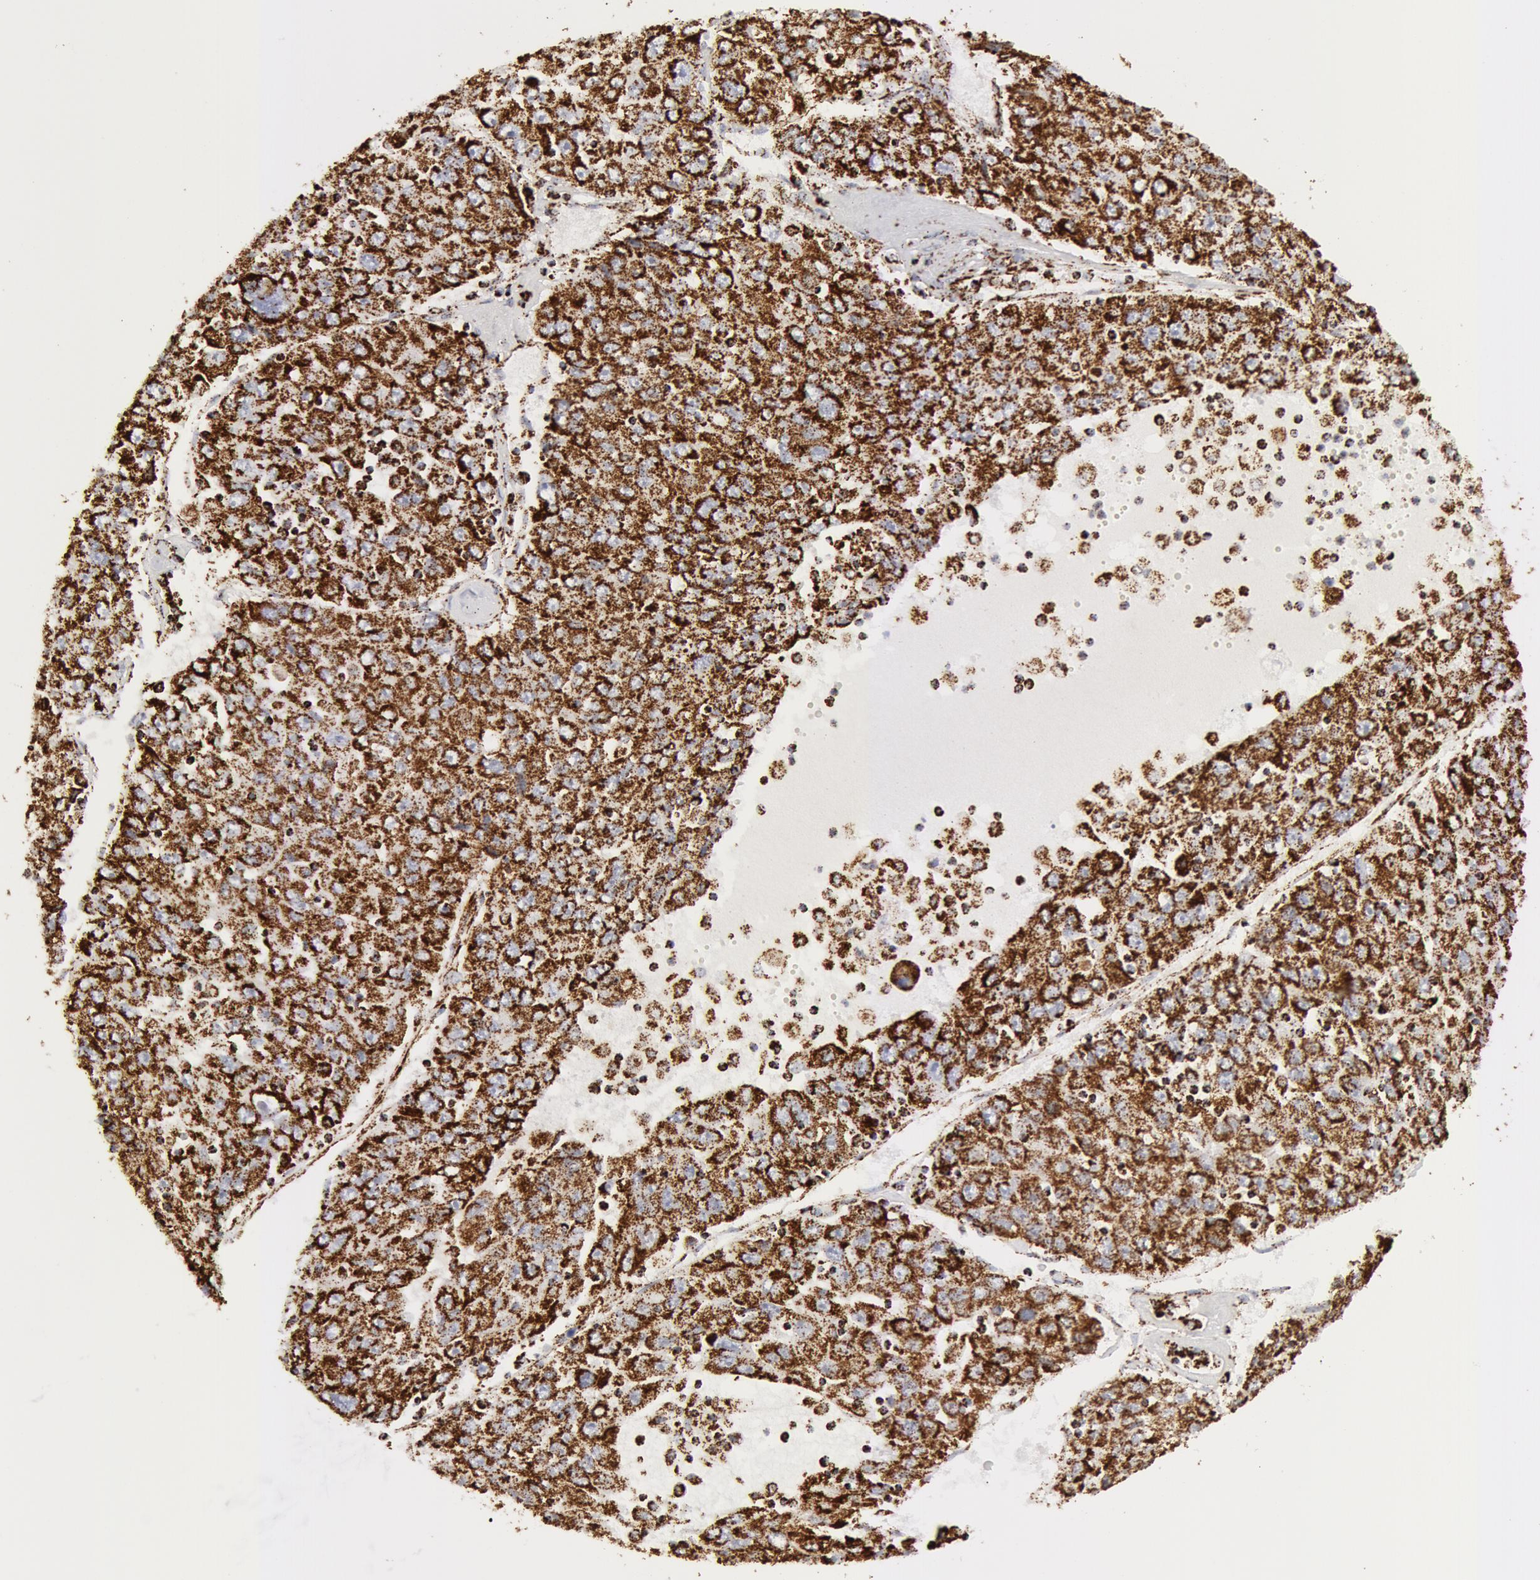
{"staining": {"intensity": "strong", "quantity": ">75%", "location": "cytoplasmic/membranous"}, "tissue": "liver cancer", "cell_type": "Tumor cells", "image_type": "cancer", "snomed": [{"axis": "morphology", "description": "Carcinoma, Hepatocellular, NOS"}, {"axis": "topography", "description": "Liver"}], "caption": "Liver cancer (hepatocellular carcinoma) tissue demonstrates strong cytoplasmic/membranous staining in approximately >75% of tumor cells", "gene": "ATP5F1B", "patient": {"sex": "male", "age": 49}}